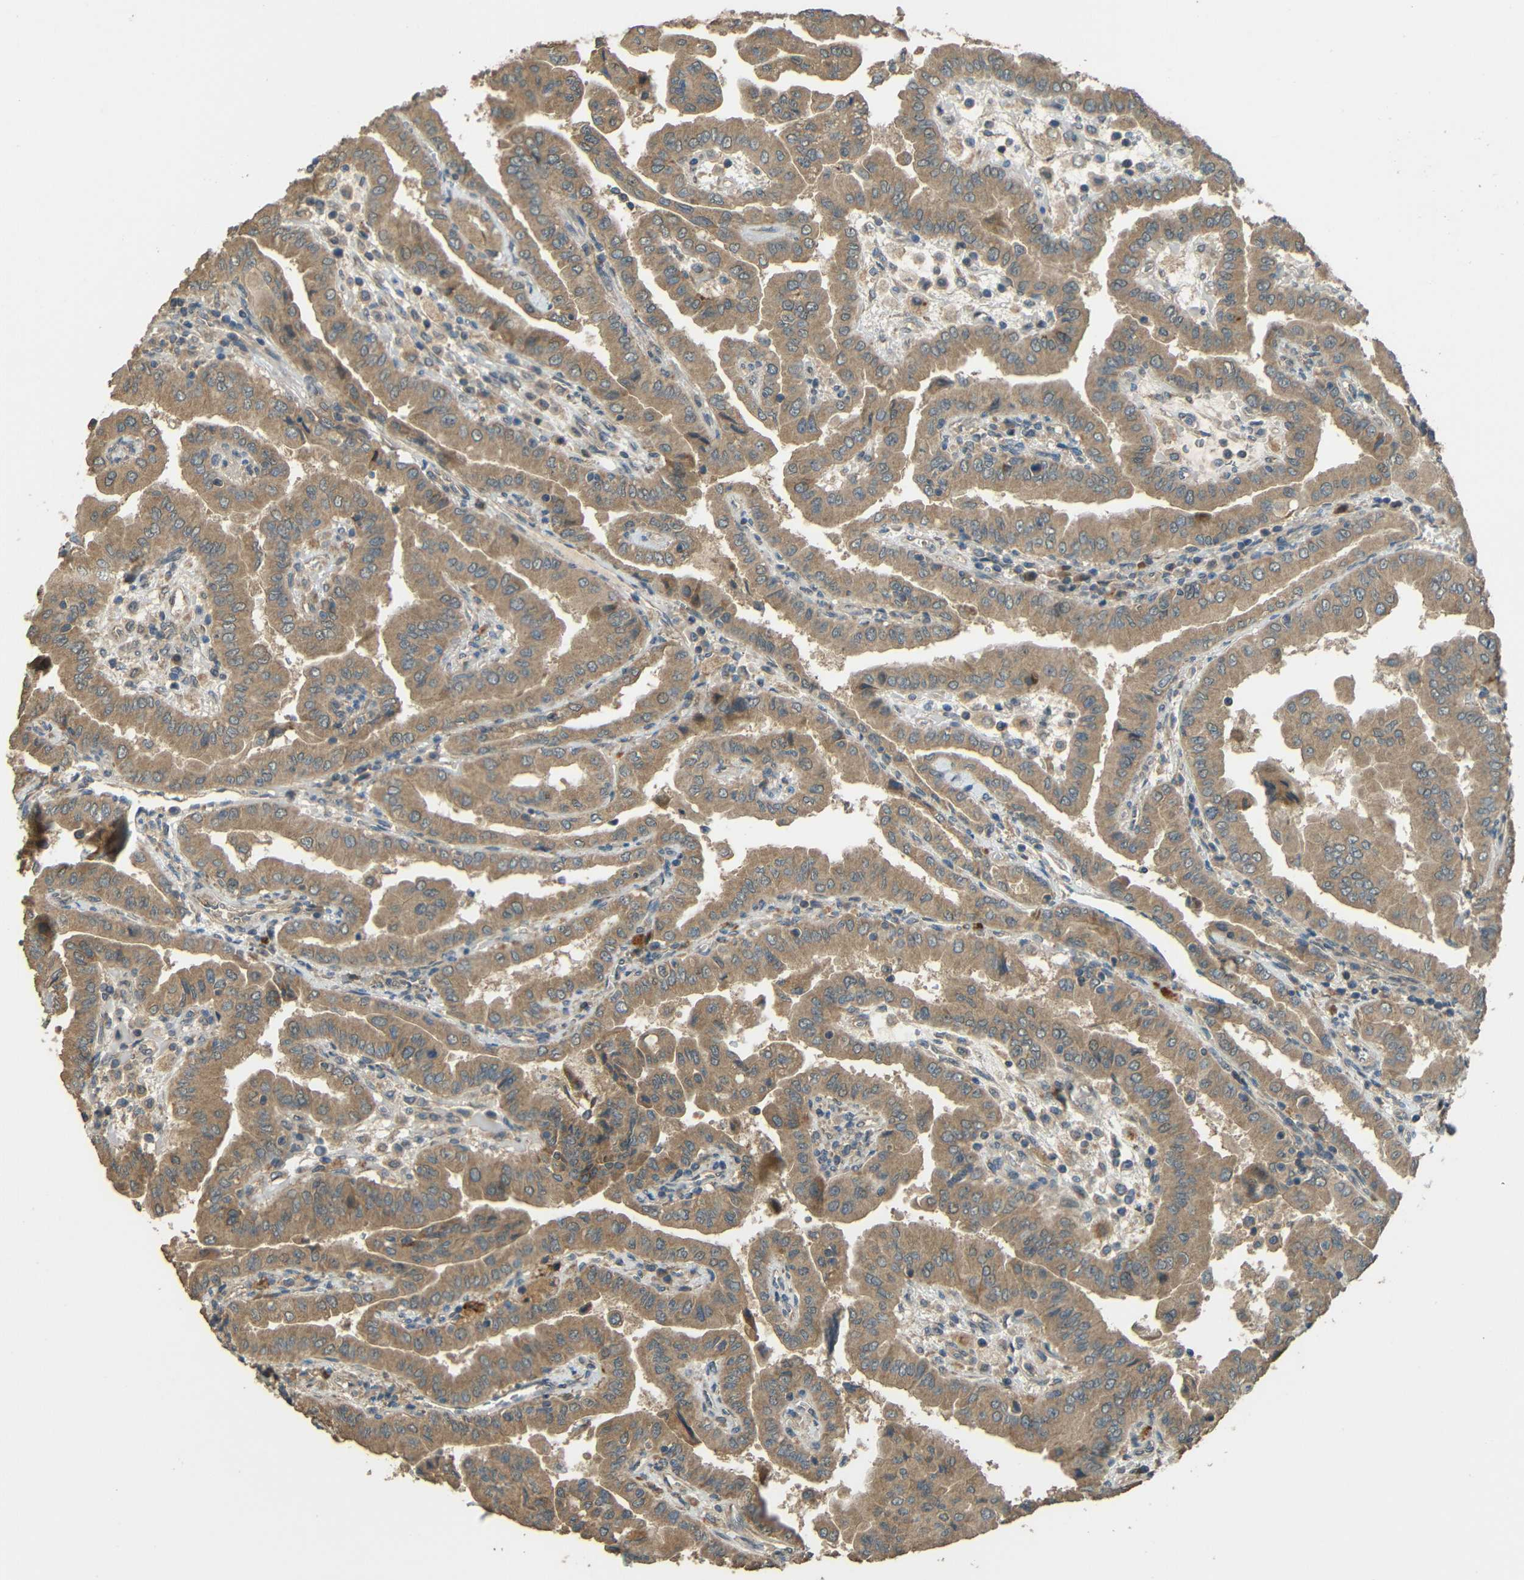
{"staining": {"intensity": "moderate", "quantity": ">75%", "location": "cytoplasmic/membranous"}, "tissue": "thyroid cancer", "cell_type": "Tumor cells", "image_type": "cancer", "snomed": [{"axis": "morphology", "description": "Papillary adenocarcinoma, NOS"}, {"axis": "topography", "description": "Thyroid gland"}], "caption": "Immunohistochemistry photomicrograph of human thyroid papillary adenocarcinoma stained for a protein (brown), which reveals medium levels of moderate cytoplasmic/membranous positivity in about >75% of tumor cells.", "gene": "ACACA", "patient": {"sex": "male", "age": 33}}